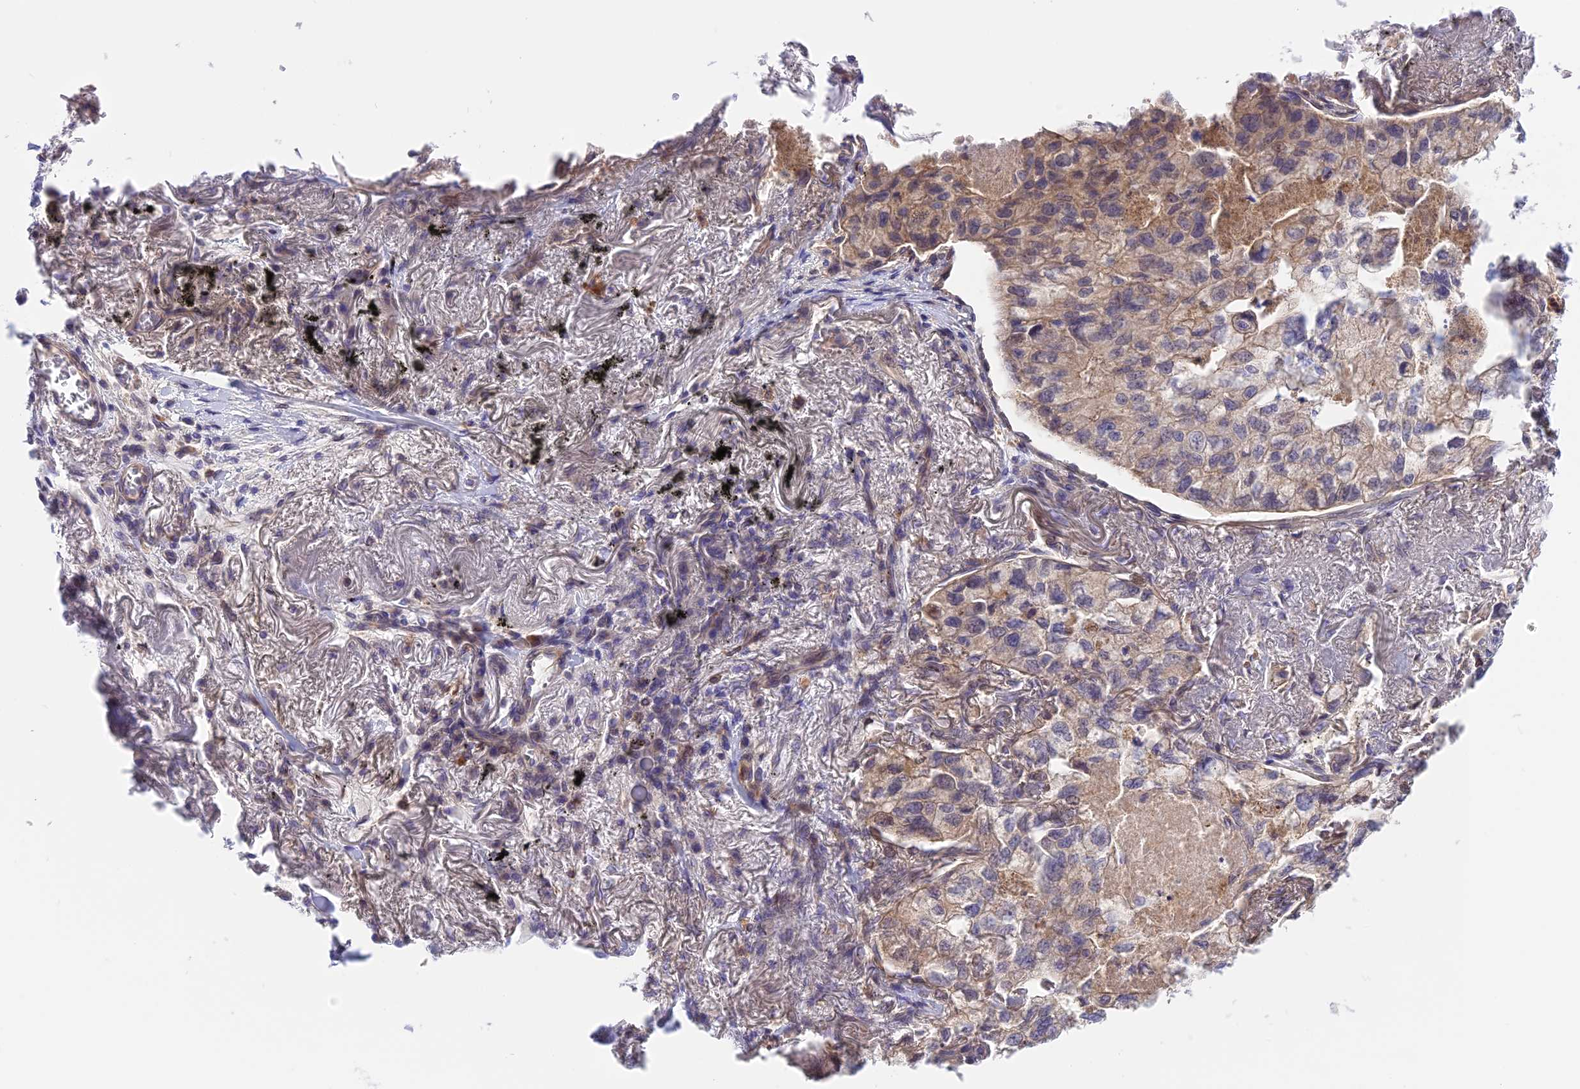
{"staining": {"intensity": "weak", "quantity": "25%-75%", "location": "cytoplasmic/membranous"}, "tissue": "lung cancer", "cell_type": "Tumor cells", "image_type": "cancer", "snomed": [{"axis": "morphology", "description": "Adenocarcinoma, NOS"}, {"axis": "topography", "description": "Lung"}], "caption": "DAB (3,3'-diaminobenzidine) immunohistochemical staining of adenocarcinoma (lung) exhibits weak cytoplasmic/membranous protein positivity in approximately 25%-75% of tumor cells. The staining was performed using DAB (3,3'-diaminobenzidine), with brown indicating positive protein expression. Nuclei are stained blue with hematoxylin.", "gene": "TRIM43B", "patient": {"sex": "male", "age": 65}}